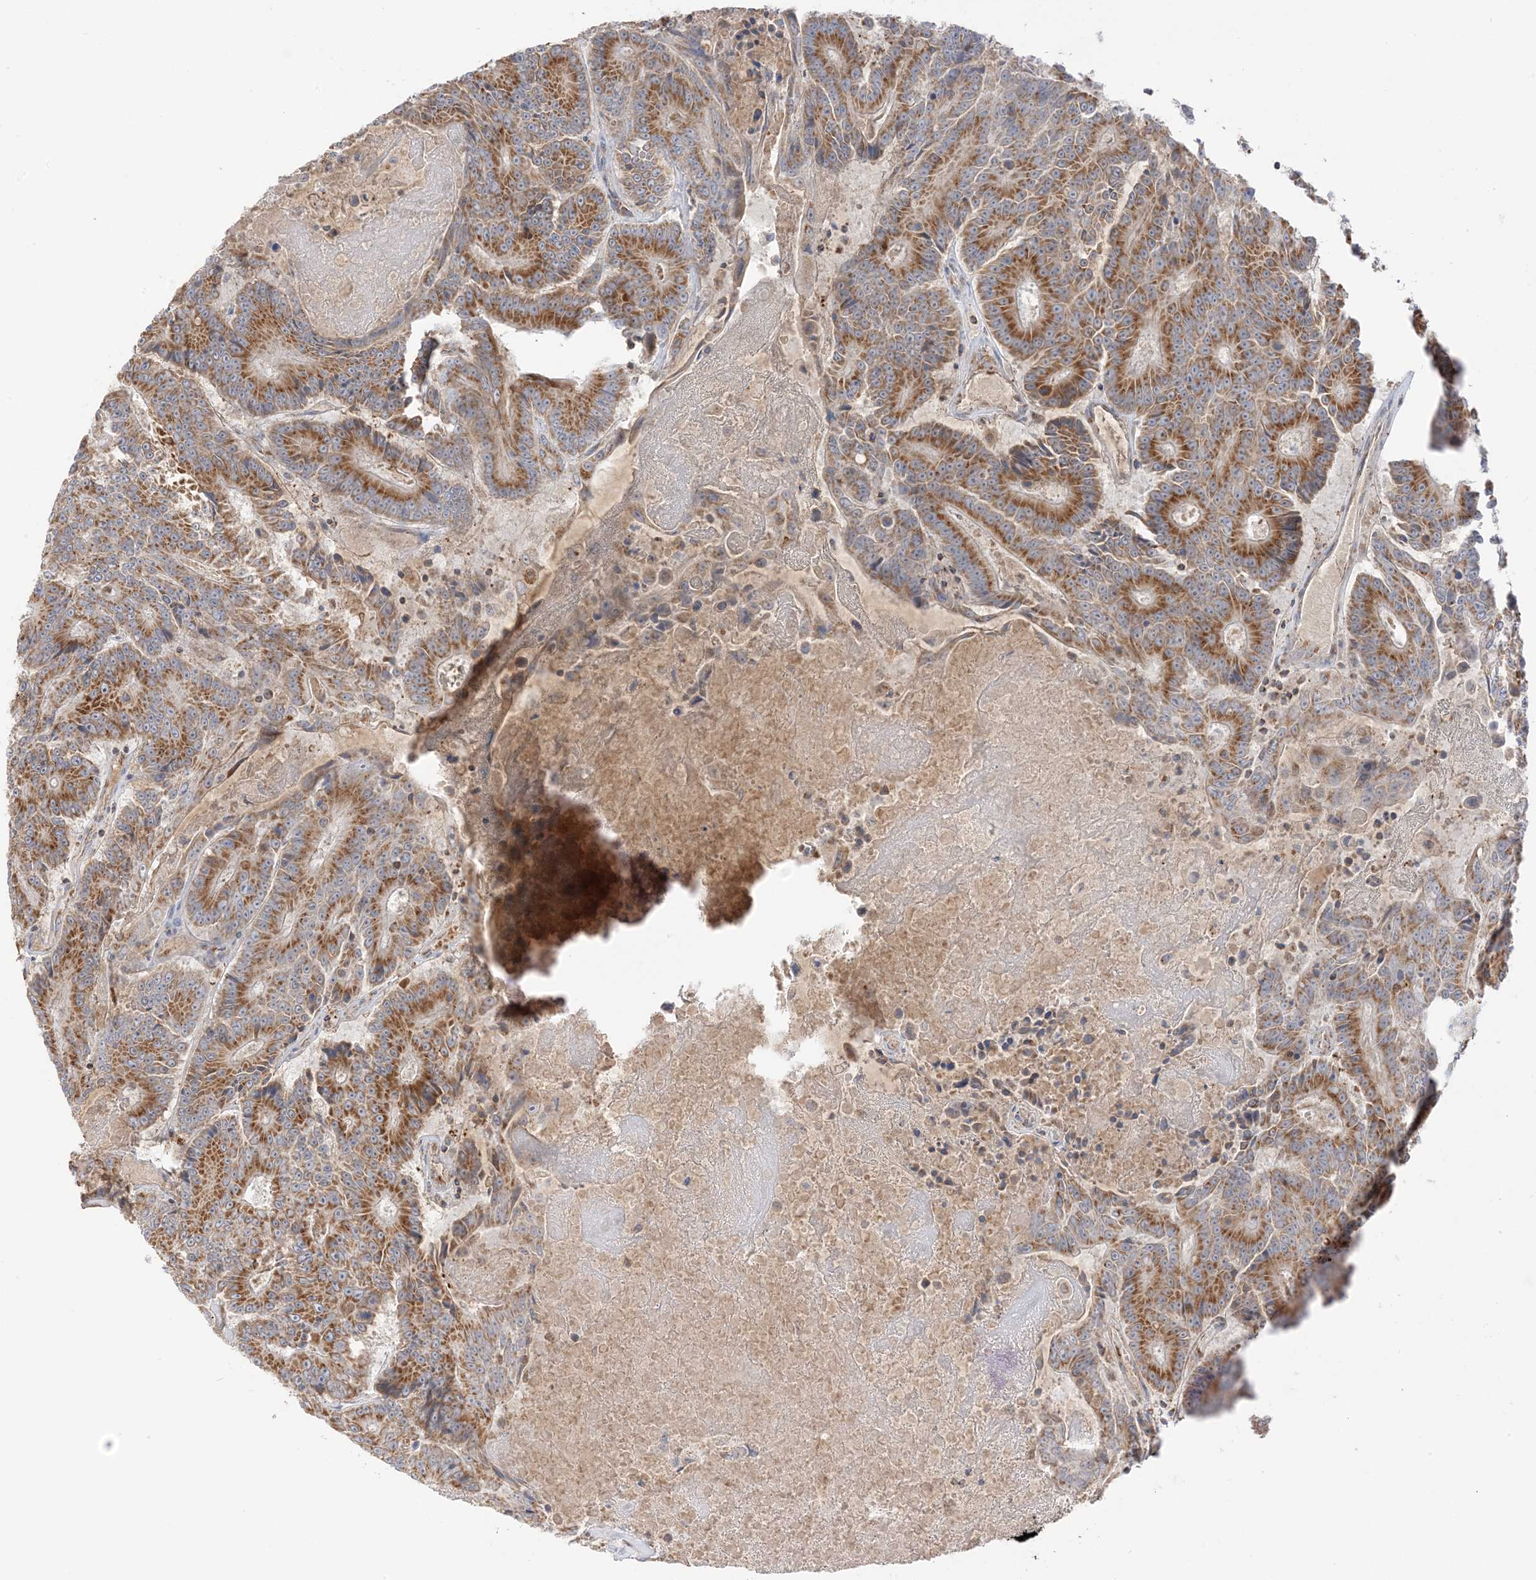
{"staining": {"intensity": "moderate", "quantity": ">75%", "location": "cytoplasmic/membranous"}, "tissue": "colorectal cancer", "cell_type": "Tumor cells", "image_type": "cancer", "snomed": [{"axis": "morphology", "description": "Adenocarcinoma, NOS"}, {"axis": "topography", "description": "Colon"}], "caption": "Approximately >75% of tumor cells in human colorectal cancer (adenocarcinoma) exhibit moderate cytoplasmic/membranous protein staining as visualized by brown immunohistochemical staining.", "gene": "SLC25A12", "patient": {"sex": "male", "age": 83}}